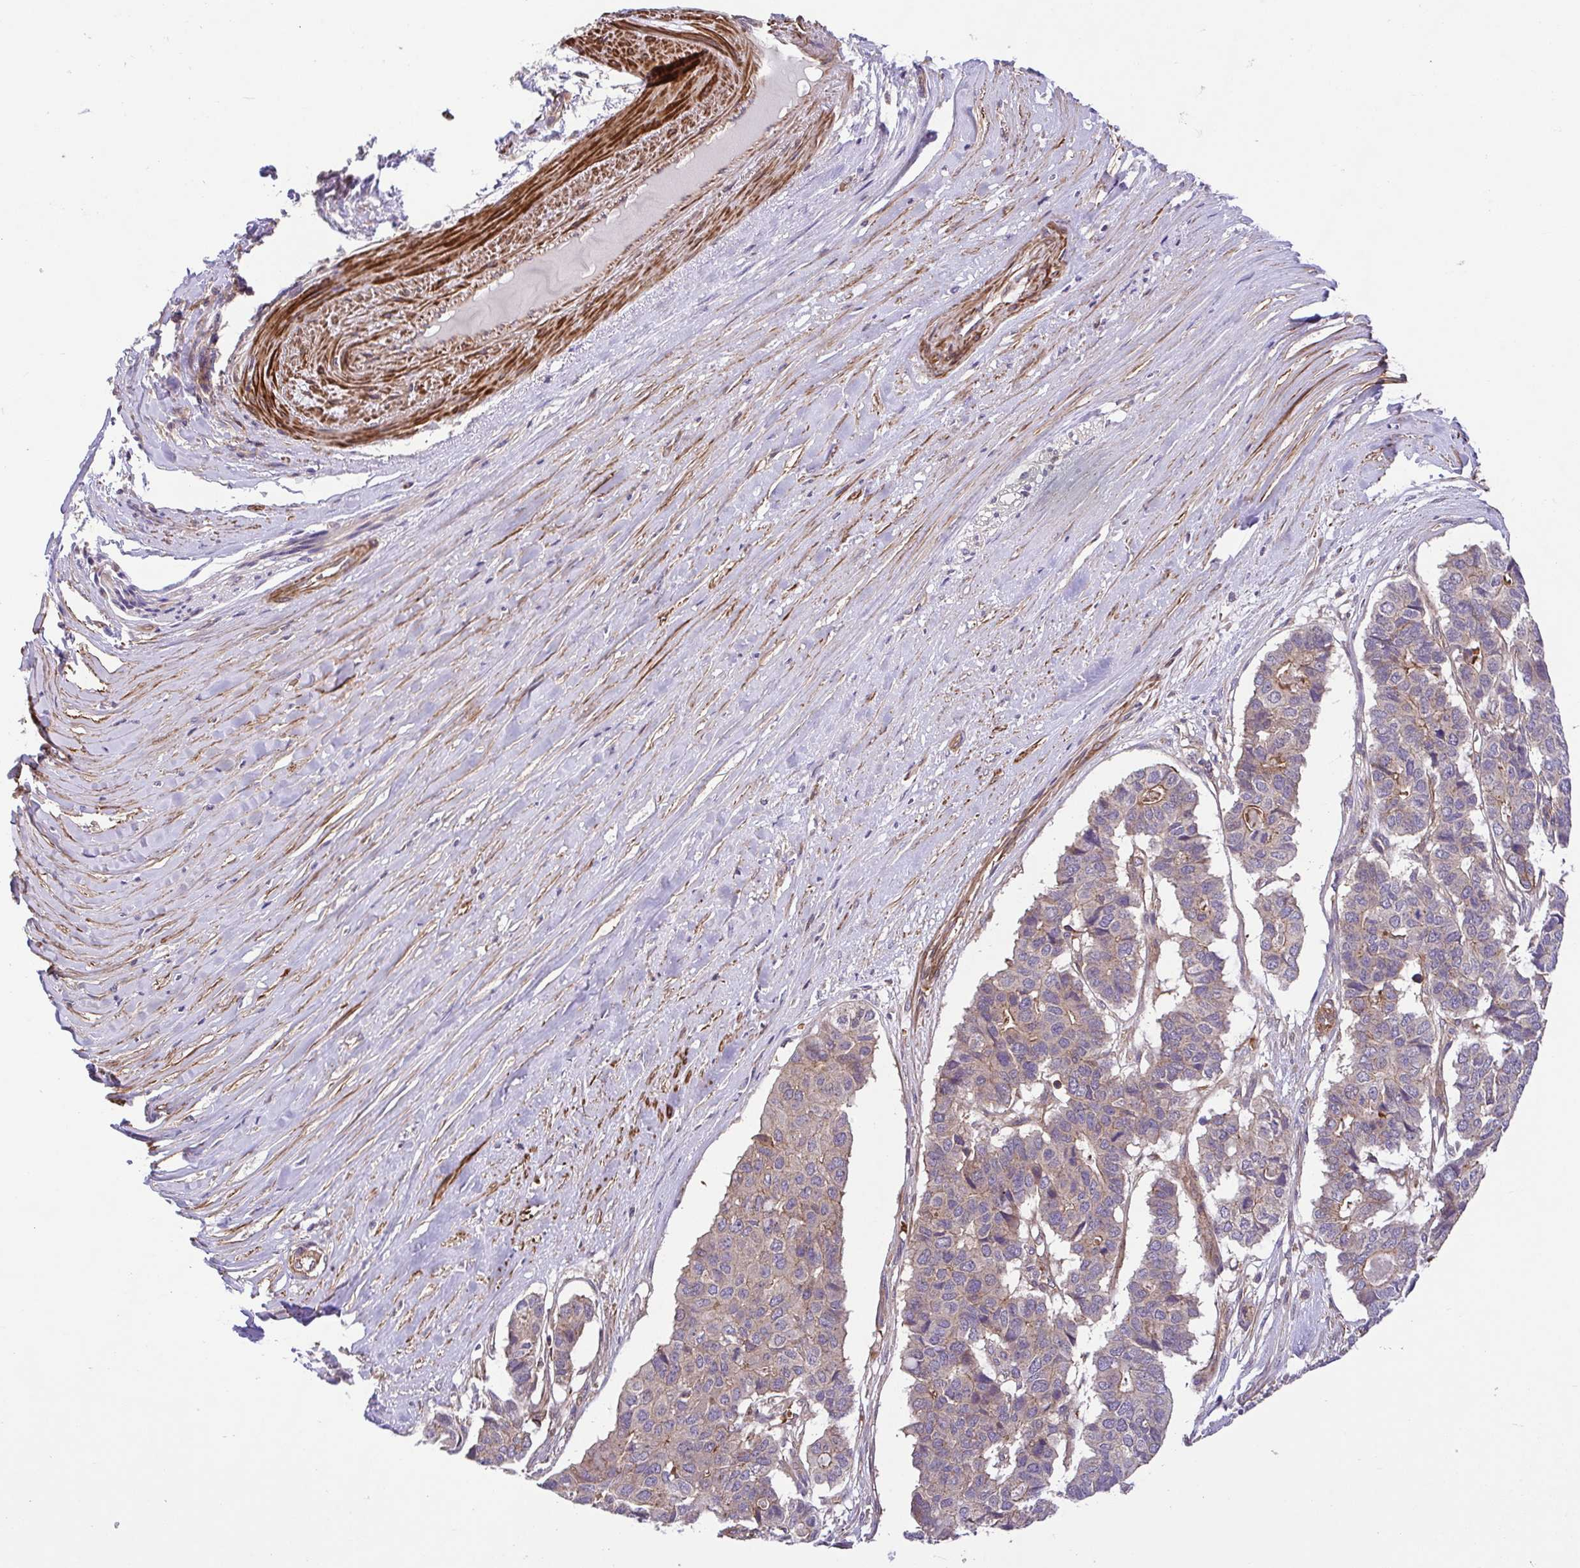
{"staining": {"intensity": "weak", "quantity": "<25%", "location": "cytoplasmic/membranous"}, "tissue": "pancreatic cancer", "cell_type": "Tumor cells", "image_type": "cancer", "snomed": [{"axis": "morphology", "description": "Adenocarcinoma, NOS"}, {"axis": "topography", "description": "Pancreas"}], "caption": "This is a image of immunohistochemistry staining of pancreatic cancer (adenocarcinoma), which shows no positivity in tumor cells. The staining is performed using DAB (3,3'-diaminobenzidine) brown chromogen with nuclei counter-stained in using hematoxylin.", "gene": "IDE", "patient": {"sex": "male", "age": 50}}